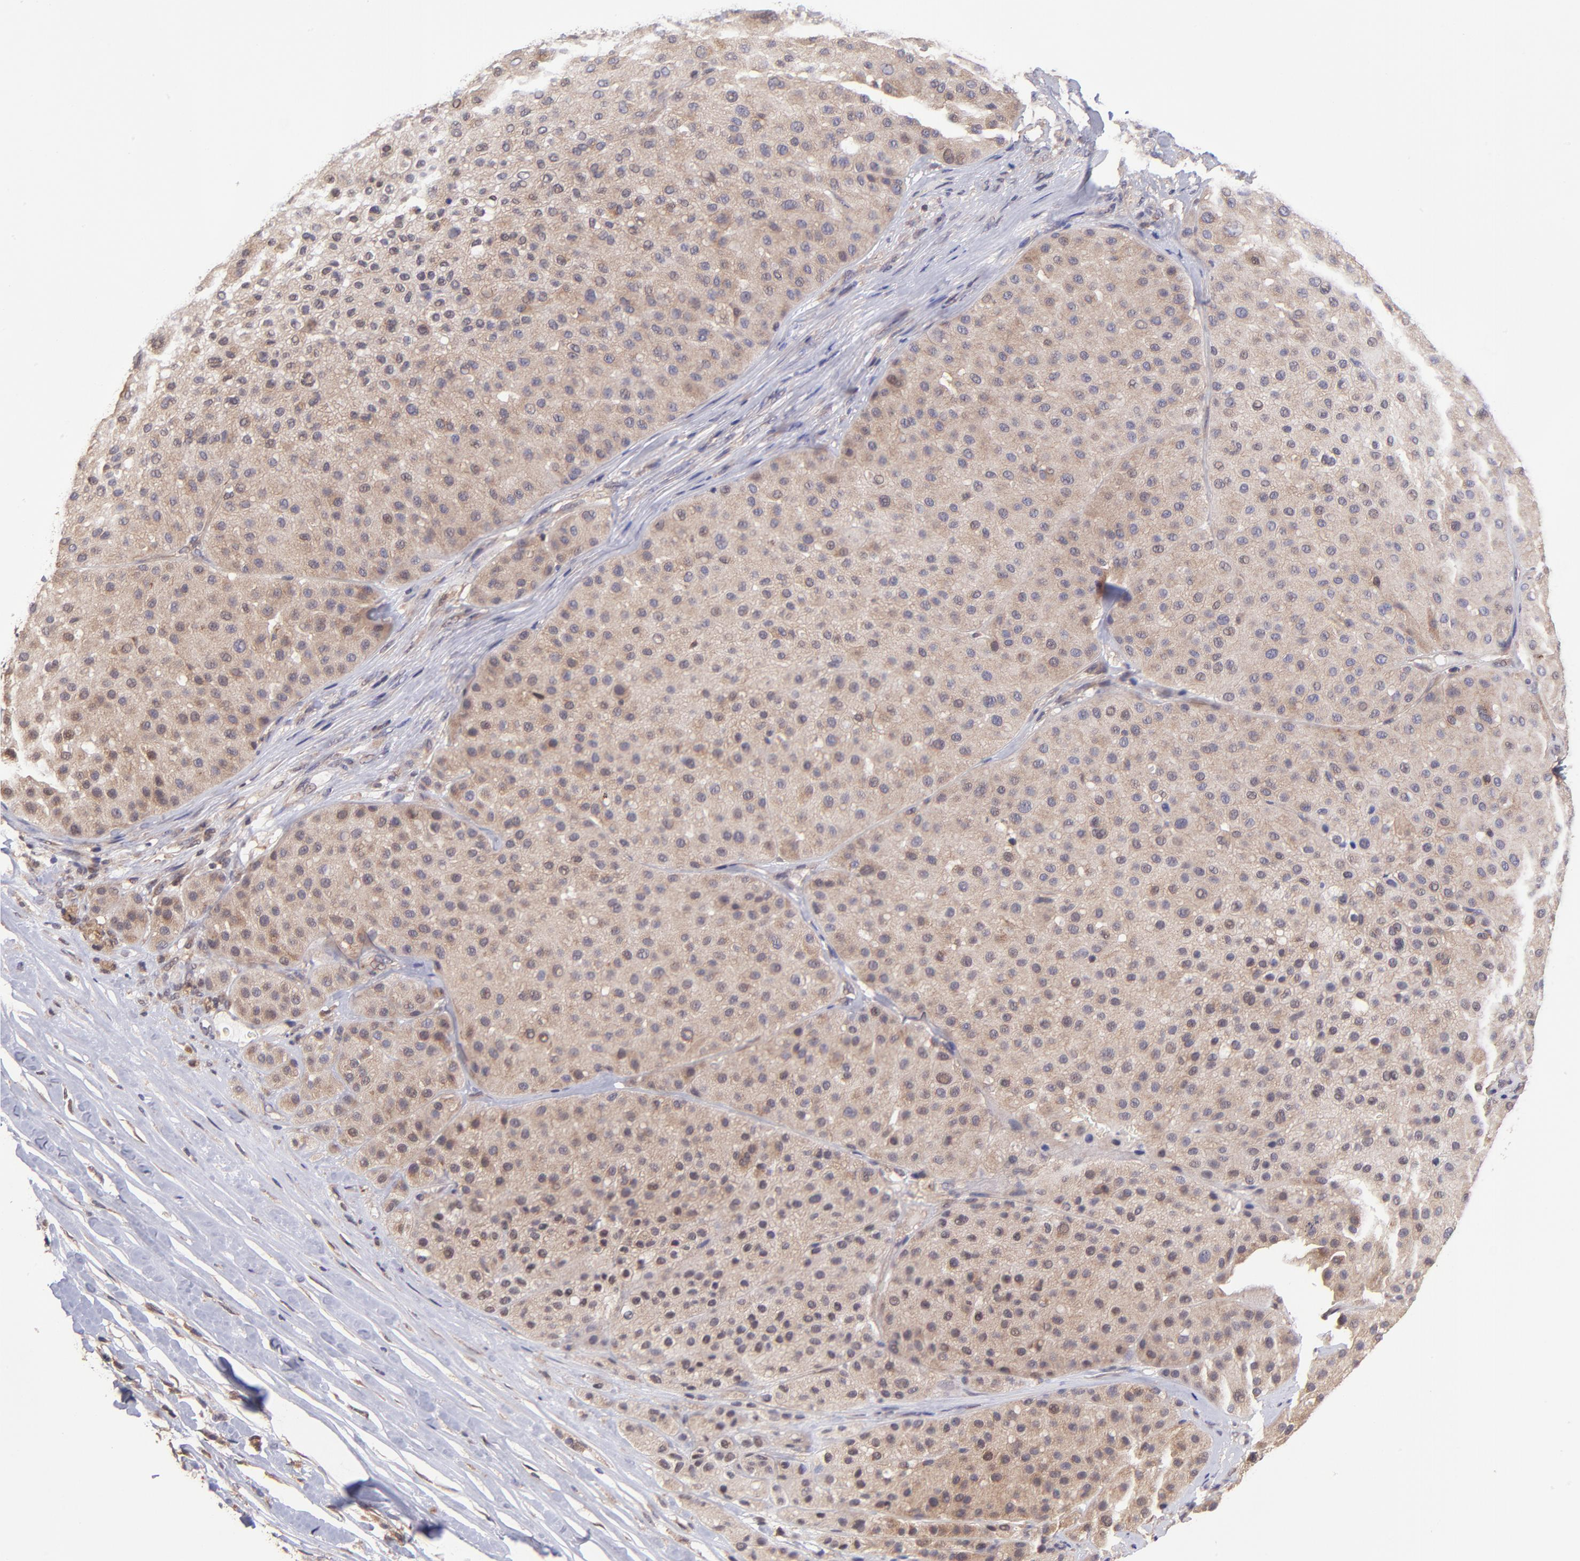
{"staining": {"intensity": "moderate", "quantity": ">75%", "location": "cytoplasmic/membranous"}, "tissue": "melanoma", "cell_type": "Tumor cells", "image_type": "cancer", "snomed": [{"axis": "morphology", "description": "Normal tissue, NOS"}, {"axis": "morphology", "description": "Malignant melanoma, Metastatic site"}, {"axis": "topography", "description": "Skin"}], "caption": "Melanoma stained for a protein (brown) displays moderate cytoplasmic/membranous positive positivity in approximately >75% of tumor cells.", "gene": "NSF", "patient": {"sex": "male", "age": 41}}